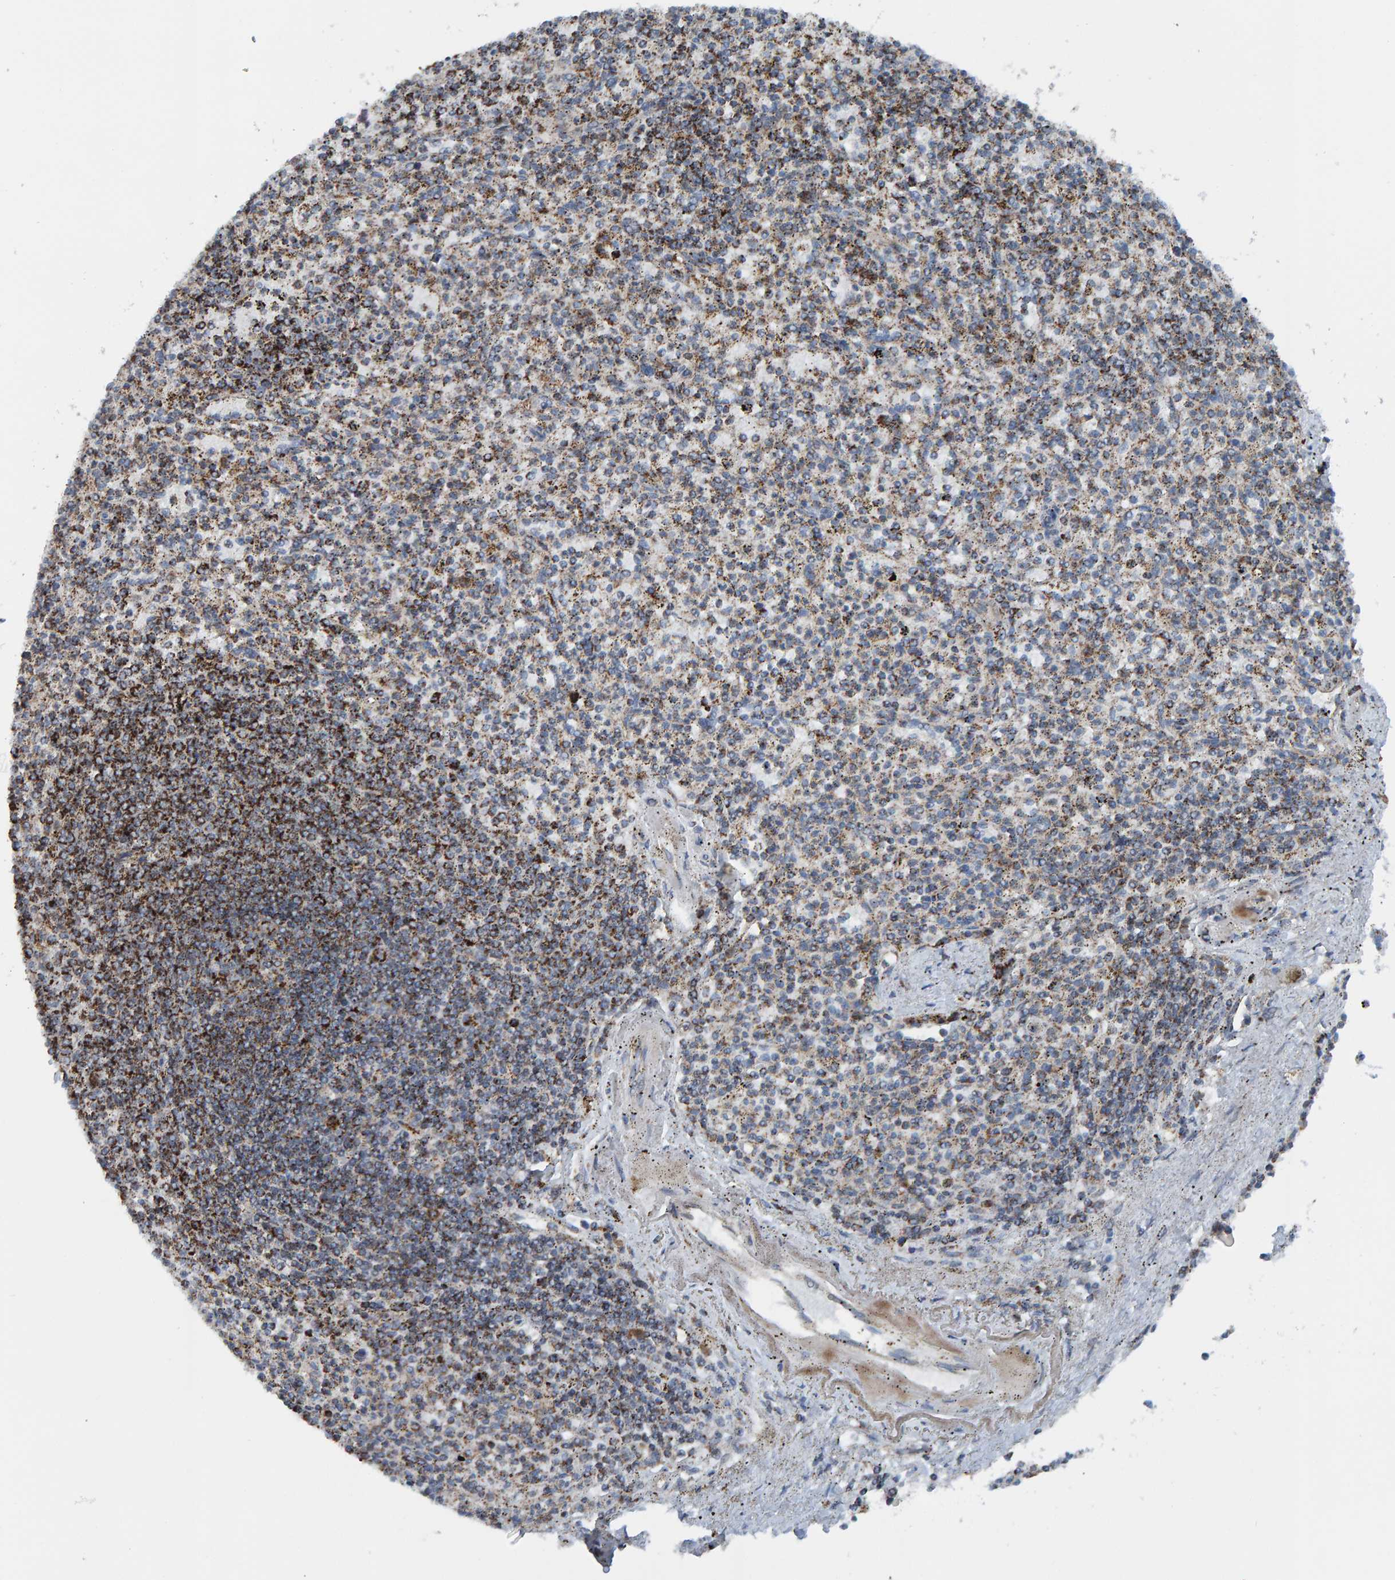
{"staining": {"intensity": "moderate", "quantity": "25%-75%", "location": "cytoplasmic/membranous"}, "tissue": "spleen", "cell_type": "Cells in red pulp", "image_type": "normal", "snomed": [{"axis": "morphology", "description": "Normal tissue, NOS"}, {"axis": "topography", "description": "Spleen"}], "caption": "Immunohistochemistry staining of normal spleen, which shows medium levels of moderate cytoplasmic/membranous staining in about 25%-75% of cells in red pulp indicating moderate cytoplasmic/membranous protein staining. The staining was performed using DAB (3,3'-diaminobenzidine) (brown) for protein detection and nuclei were counterstained in hematoxylin (blue).", "gene": "ZNF48", "patient": {"sex": "male", "age": 72}}